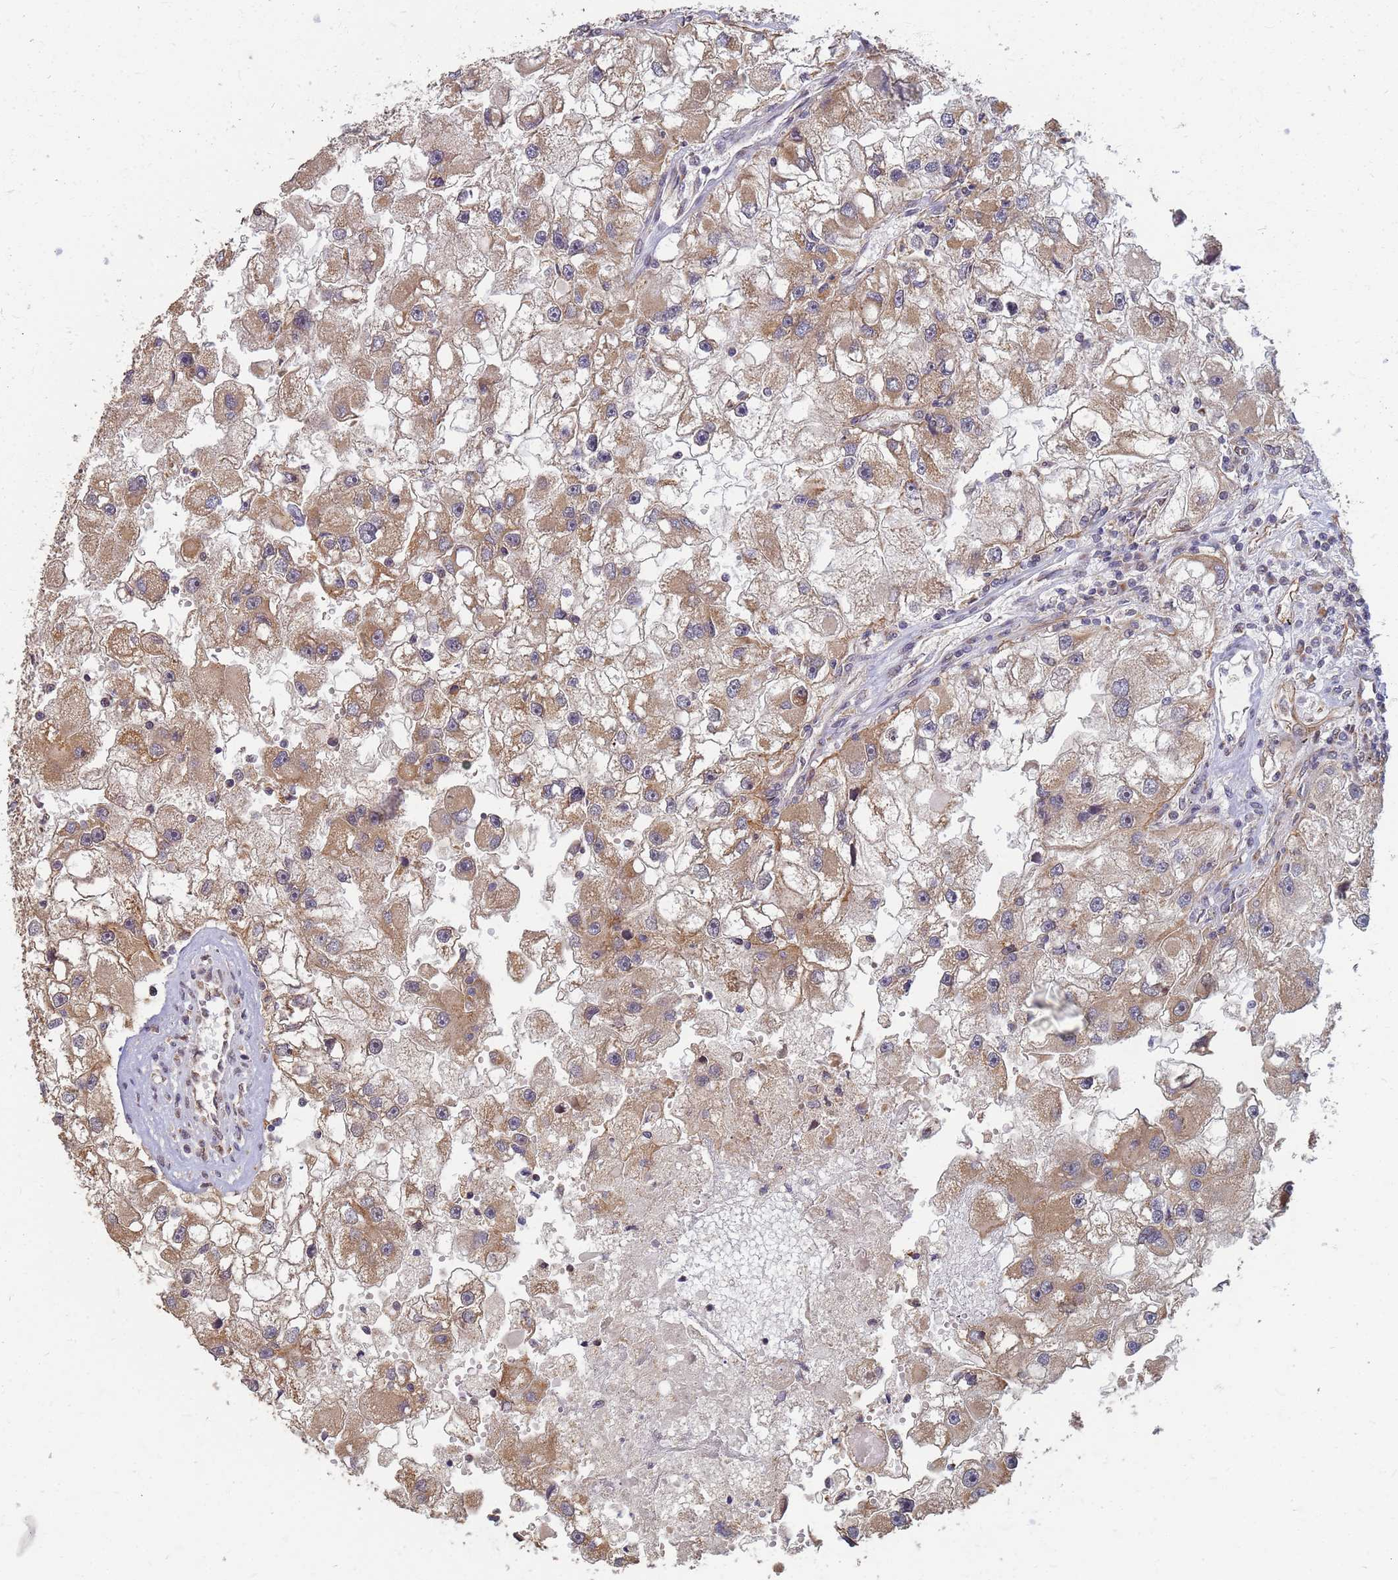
{"staining": {"intensity": "moderate", "quantity": ">75%", "location": "cytoplasmic/membranous"}, "tissue": "renal cancer", "cell_type": "Tumor cells", "image_type": "cancer", "snomed": [{"axis": "morphology", "description": "Adenocarcinoma, NOS"}, {"axis": "topography", "description": "Kidney"}], "caption": "Moderate cytoplasmic/membranous positivity is seen in approximately >75% of tumor cells in renal cancer (adenocarcinoma). The protein of interest is stained brown, and the nuclei are stained in blue (DAB (3,3'-diaminobenzidine) IHC with brightfield microscopy, high magnification).", "gene": "ITGB4", "patient": {"sex": "male", "age": 63}}